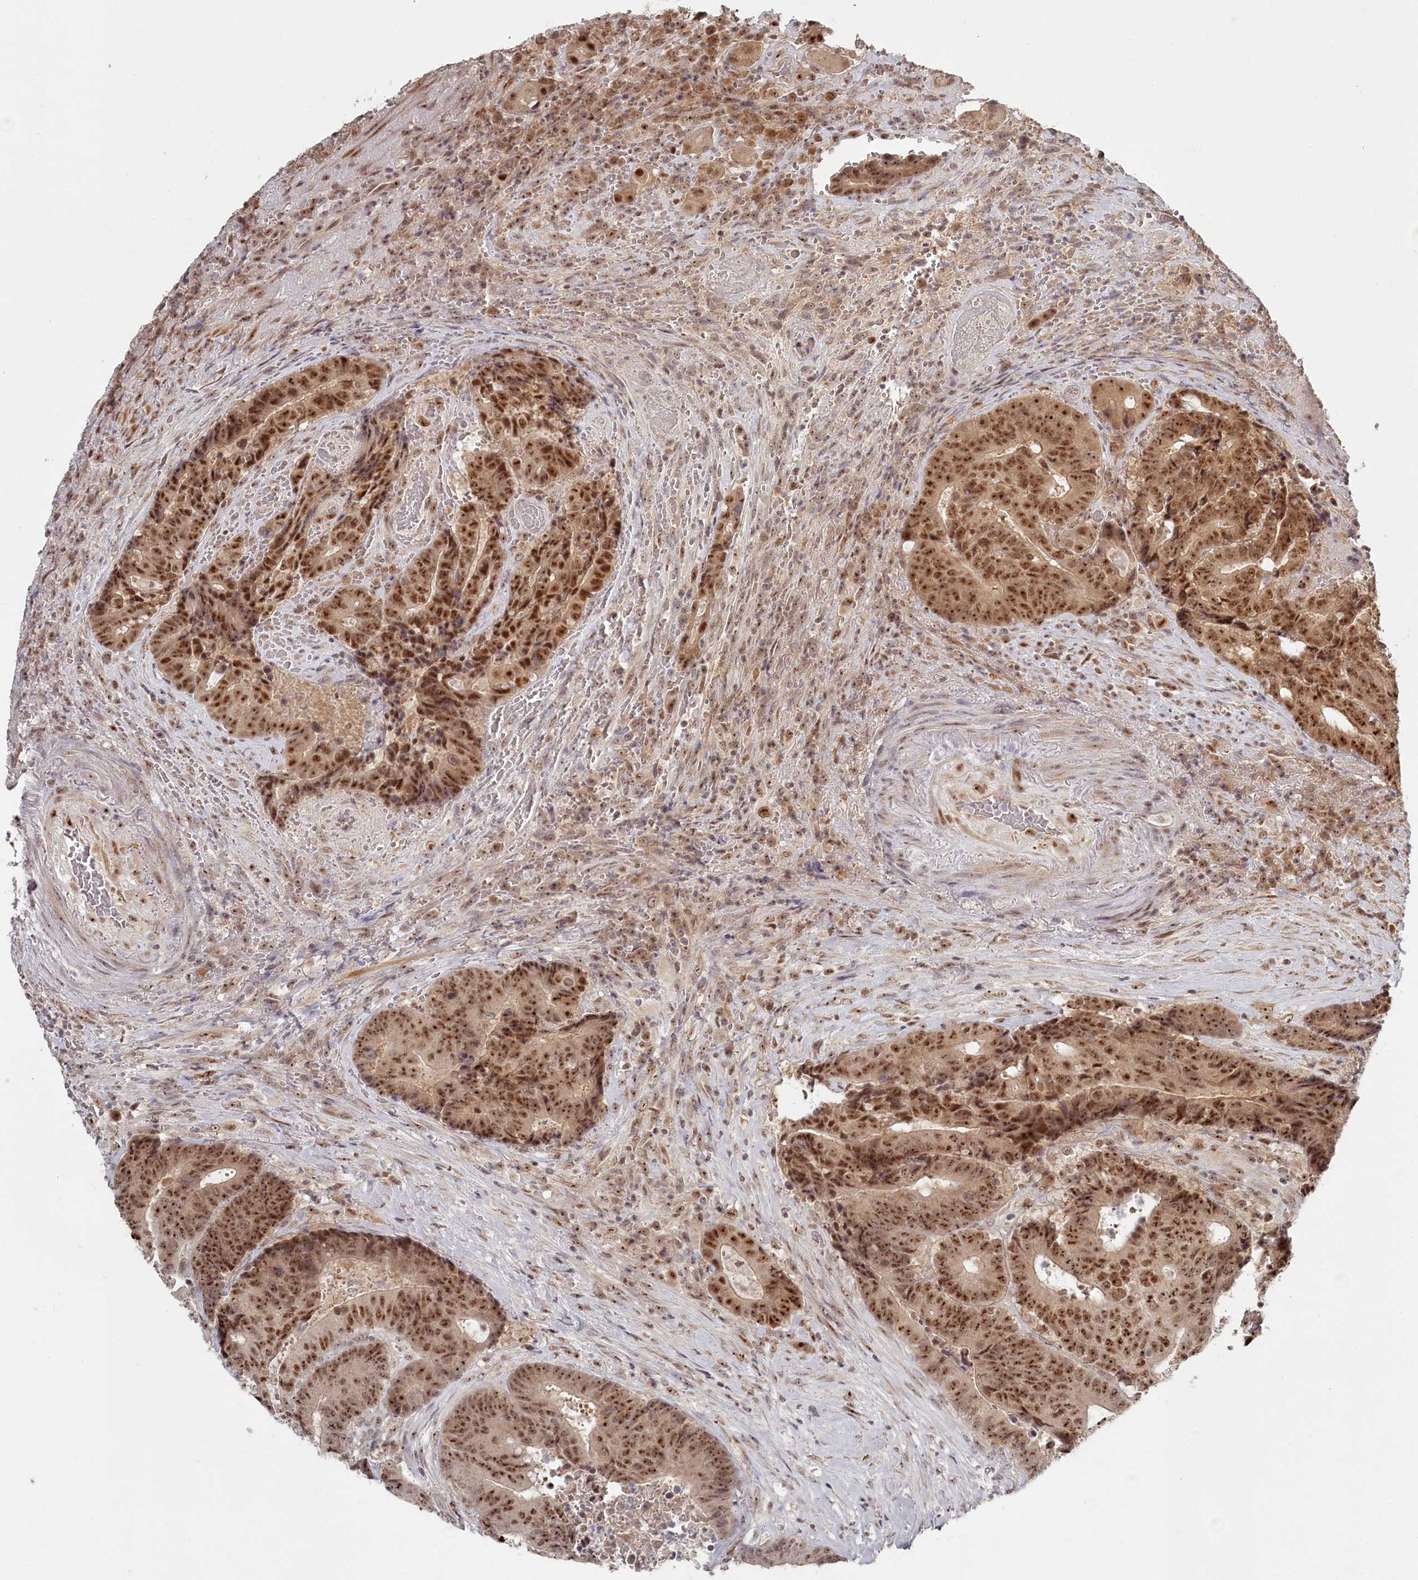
{"staining": {"intensity": "moderate", "quantity": ">75%", "location": "cytoplasmic/membranous,nuclear"}, "tissue": "colorectal cancer", "cell_type": "Tumor cells", "image_type": "cancer", "snomed": [{"axis": "morphology", "description": "Adenocarcinoma, NOS"}, {"axis": "topography", "description": "Rectum"}], "caption": "IHC of human colorectal cancer displays medium levels of moderate cytoplasmic/membranous and nuclear positivity in about >75% of tumor cells.", "gene": "EXOSC1", "patient": {"sex": "male", "age": 69}}